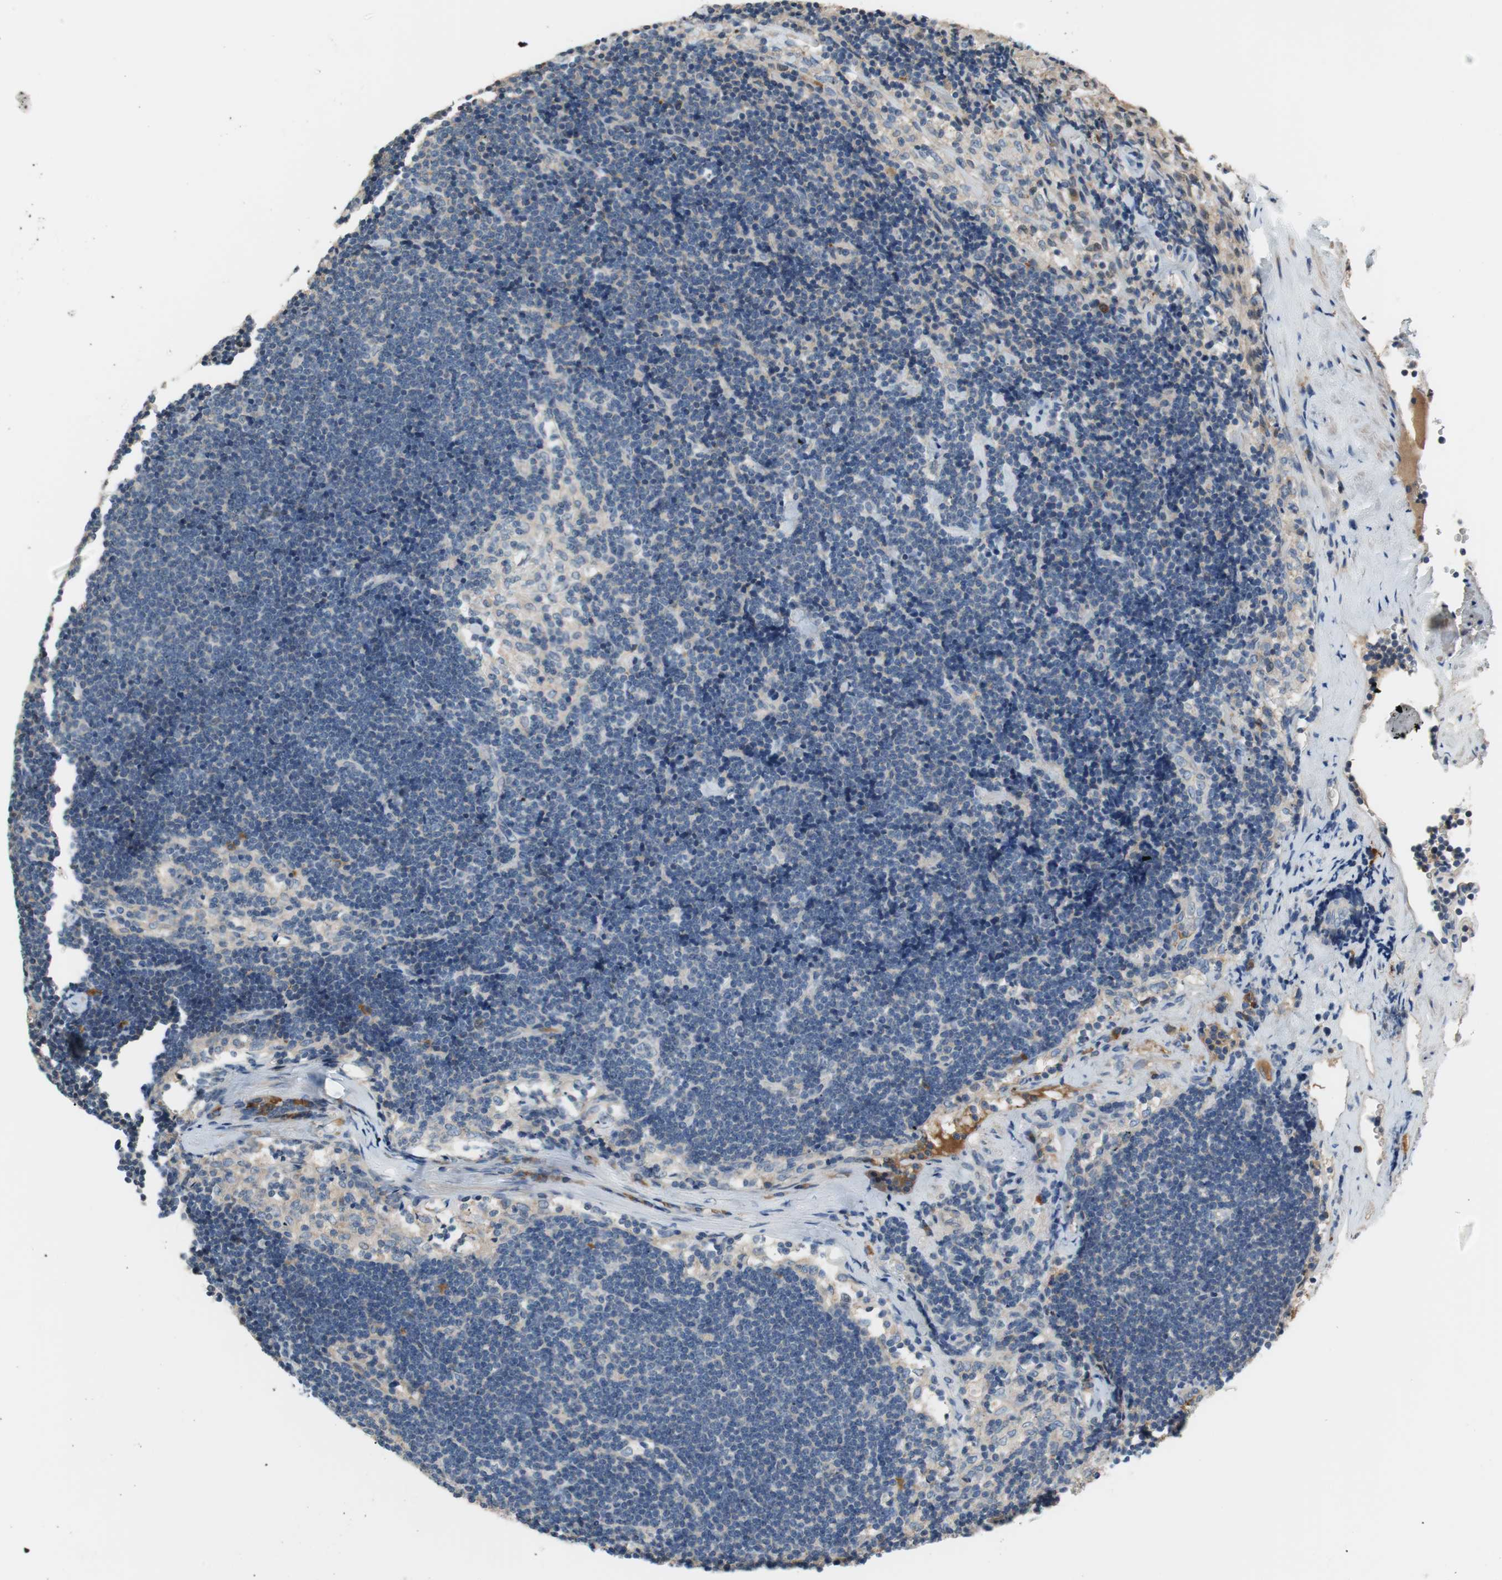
{"staining": {"intensity": "negative", "quantity": "none", "location": "none"}, "tissue": "lymph node", "cell_type": "Germinal center cells", "image_type": "normal", "snomed": [{"axis": "morphology", "description": "Normal tissue, NOS"}, {"axis": "topography", "description": "Lymph node"}], "caption": "DAB (3,3'-diaminobenzidine) immunohistochemical staining of unremarkable lymph node exhibits no significant staining in germinal center cells.", "gene": "C4A", "patient": {"sex": "male", "age": 63}}